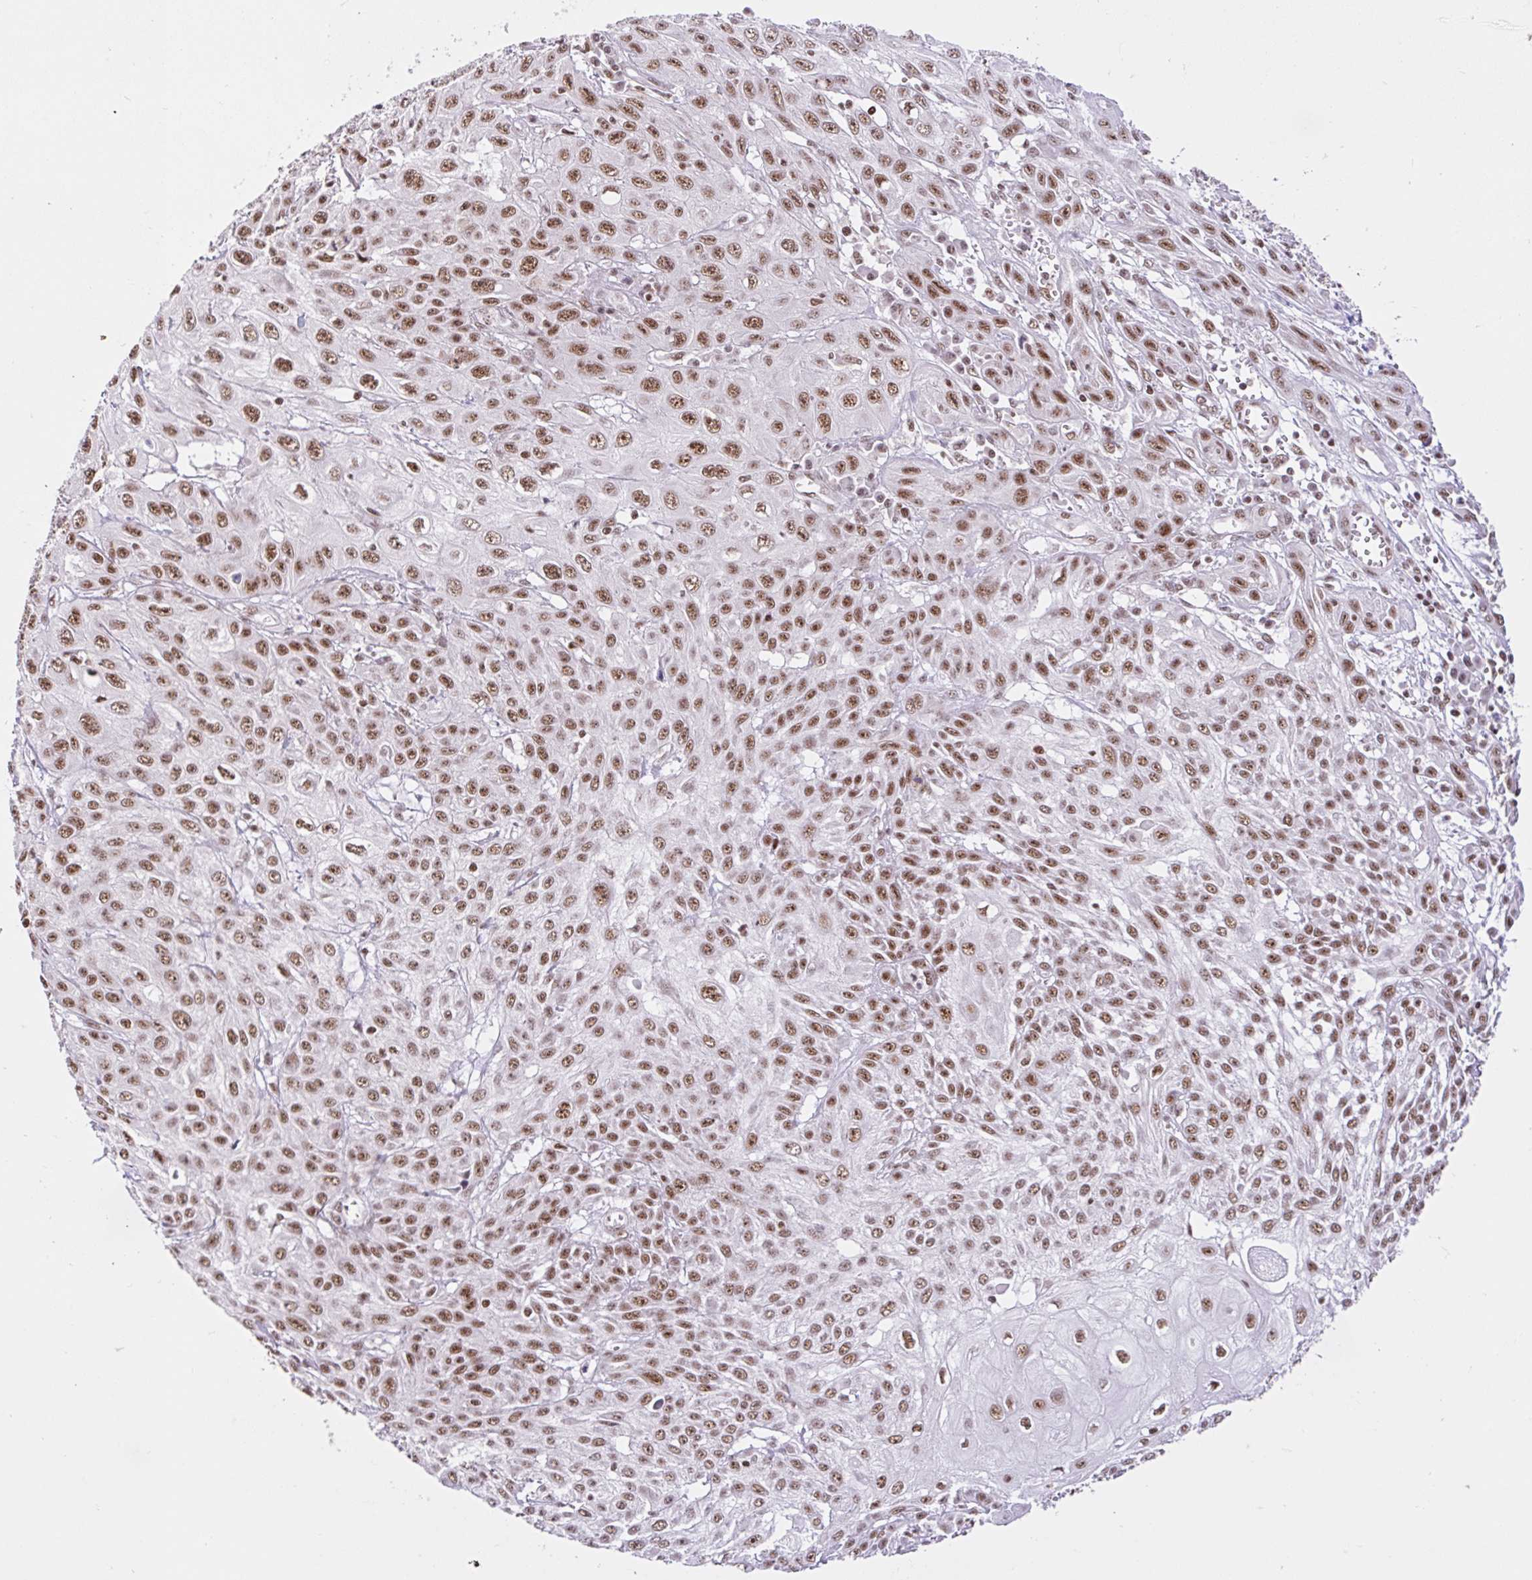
{"staining": {"intensity": "moderate", "quantity": ">75%", "location": "nuclear"}, "tissue": "skin cancer", "cell_type": "Tumor cells", "image_type": "cancer", "snomed": [{"axis": "morphology", "description": "Squamous cell carcinoma, NOS"}, {"axis": "topography", "description": "Skin"}, {"axis": "topography", "description": "Vulva"}], "caption": "Immunohistochemical staining of human skin squamous cell carcinoma reveals moderate nuclear protein positivity in approximately >75% of tumor cells. (DAB IHC, brown staining for protein, blue staining for nuclei).", "gene": "CCDC12", "patient": {"sex": "female", "age": 71}}